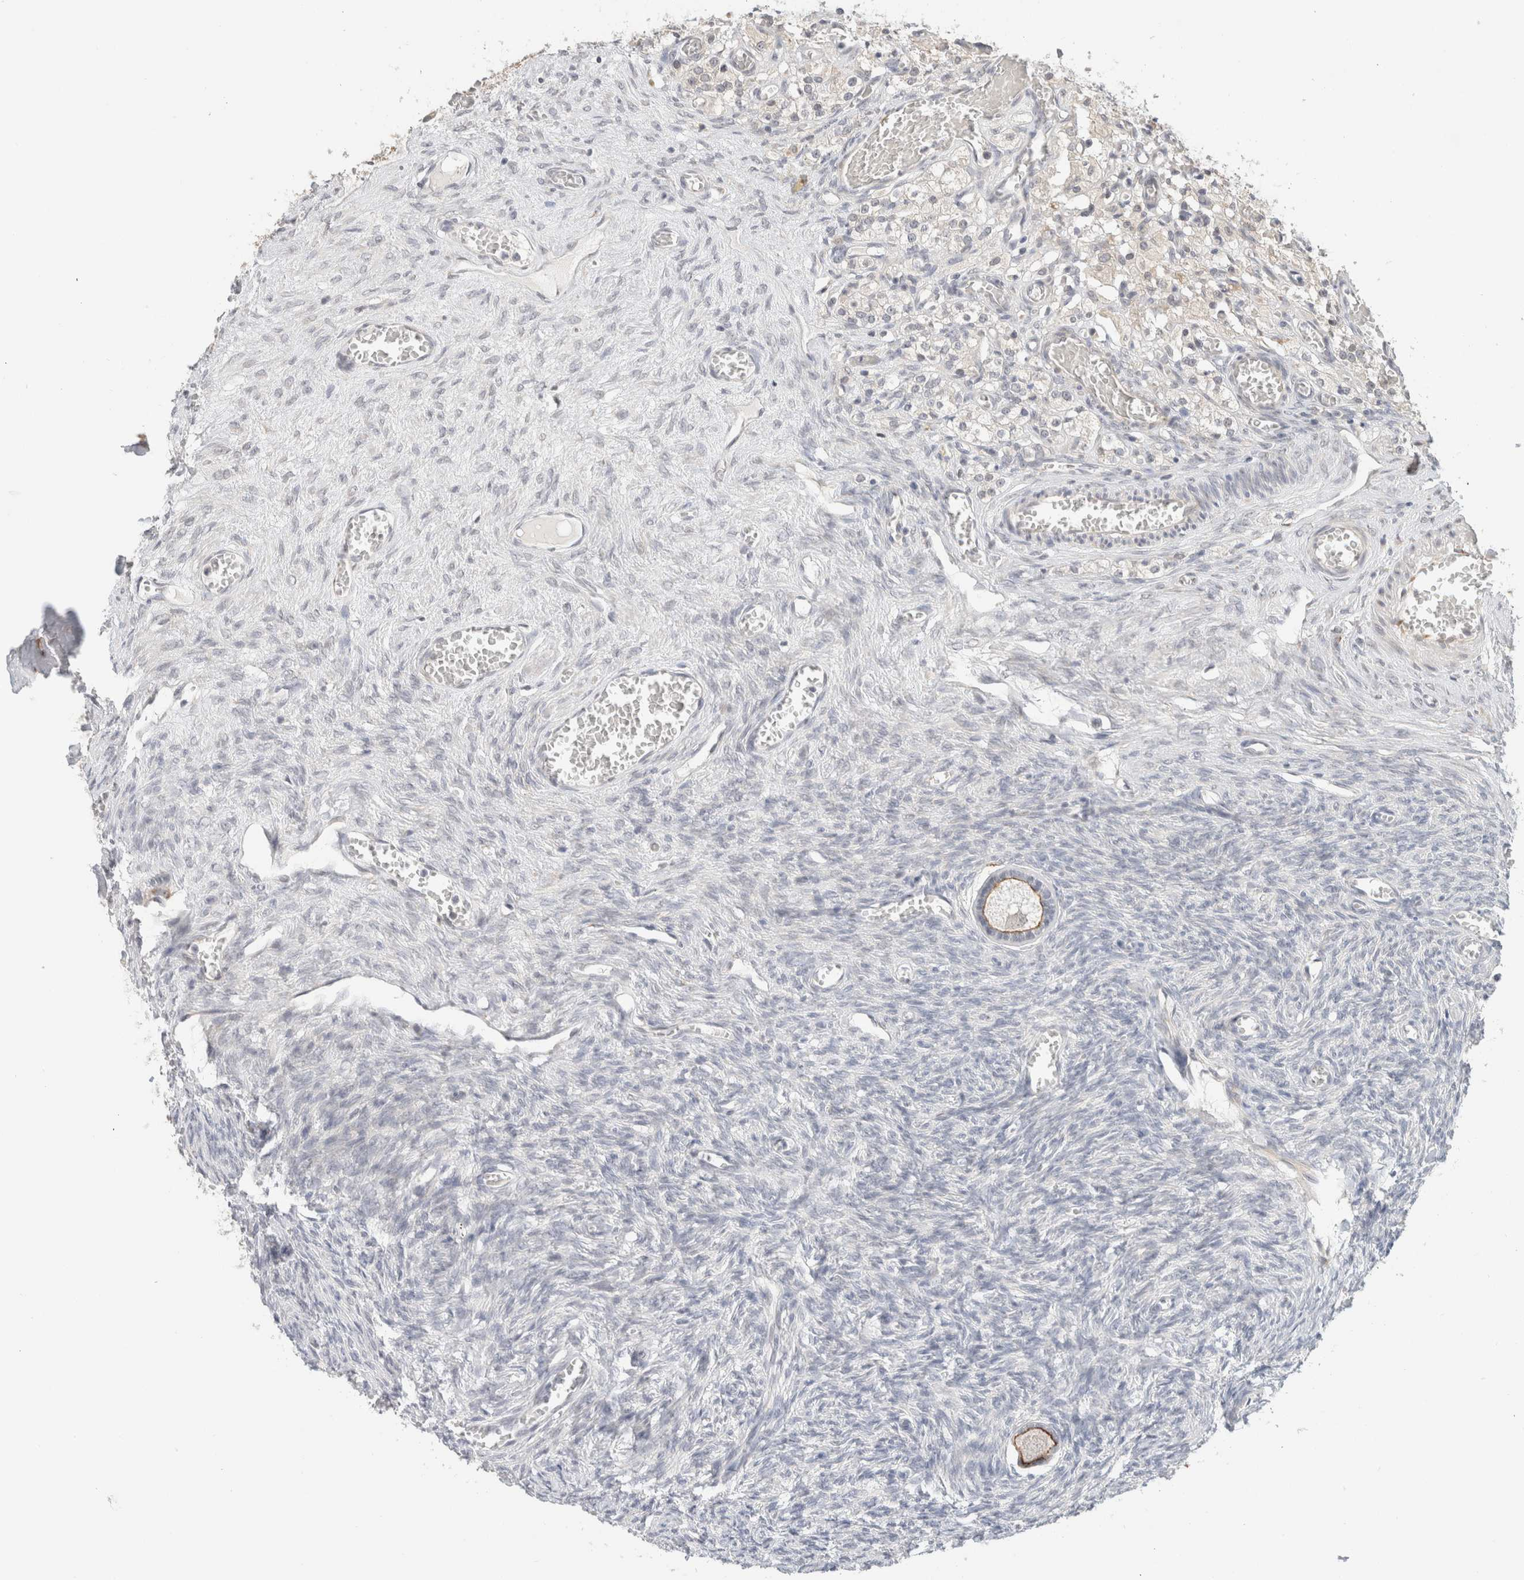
{"staining": {"intensity": "moderate", "quantity": "25%-75%", "location": "cytoplasmic/membranous"}, "tissue": "ovary", "cell_type": "Follicle cells", "image_type": "normal", "snomed": [{"axis": "morphology", "description": "Normal tissue, NOS"}, {"axis": "topography", "description": "Ovary"}], "caption": "The image shows immunohistochemical staining of normal ovary. There is moderate cytoplasmic/membranous staining is seen in about 25%-75% of follicle cells.", "gene": "HDLBP", "patient": {"sex": "female", "age": 27}}